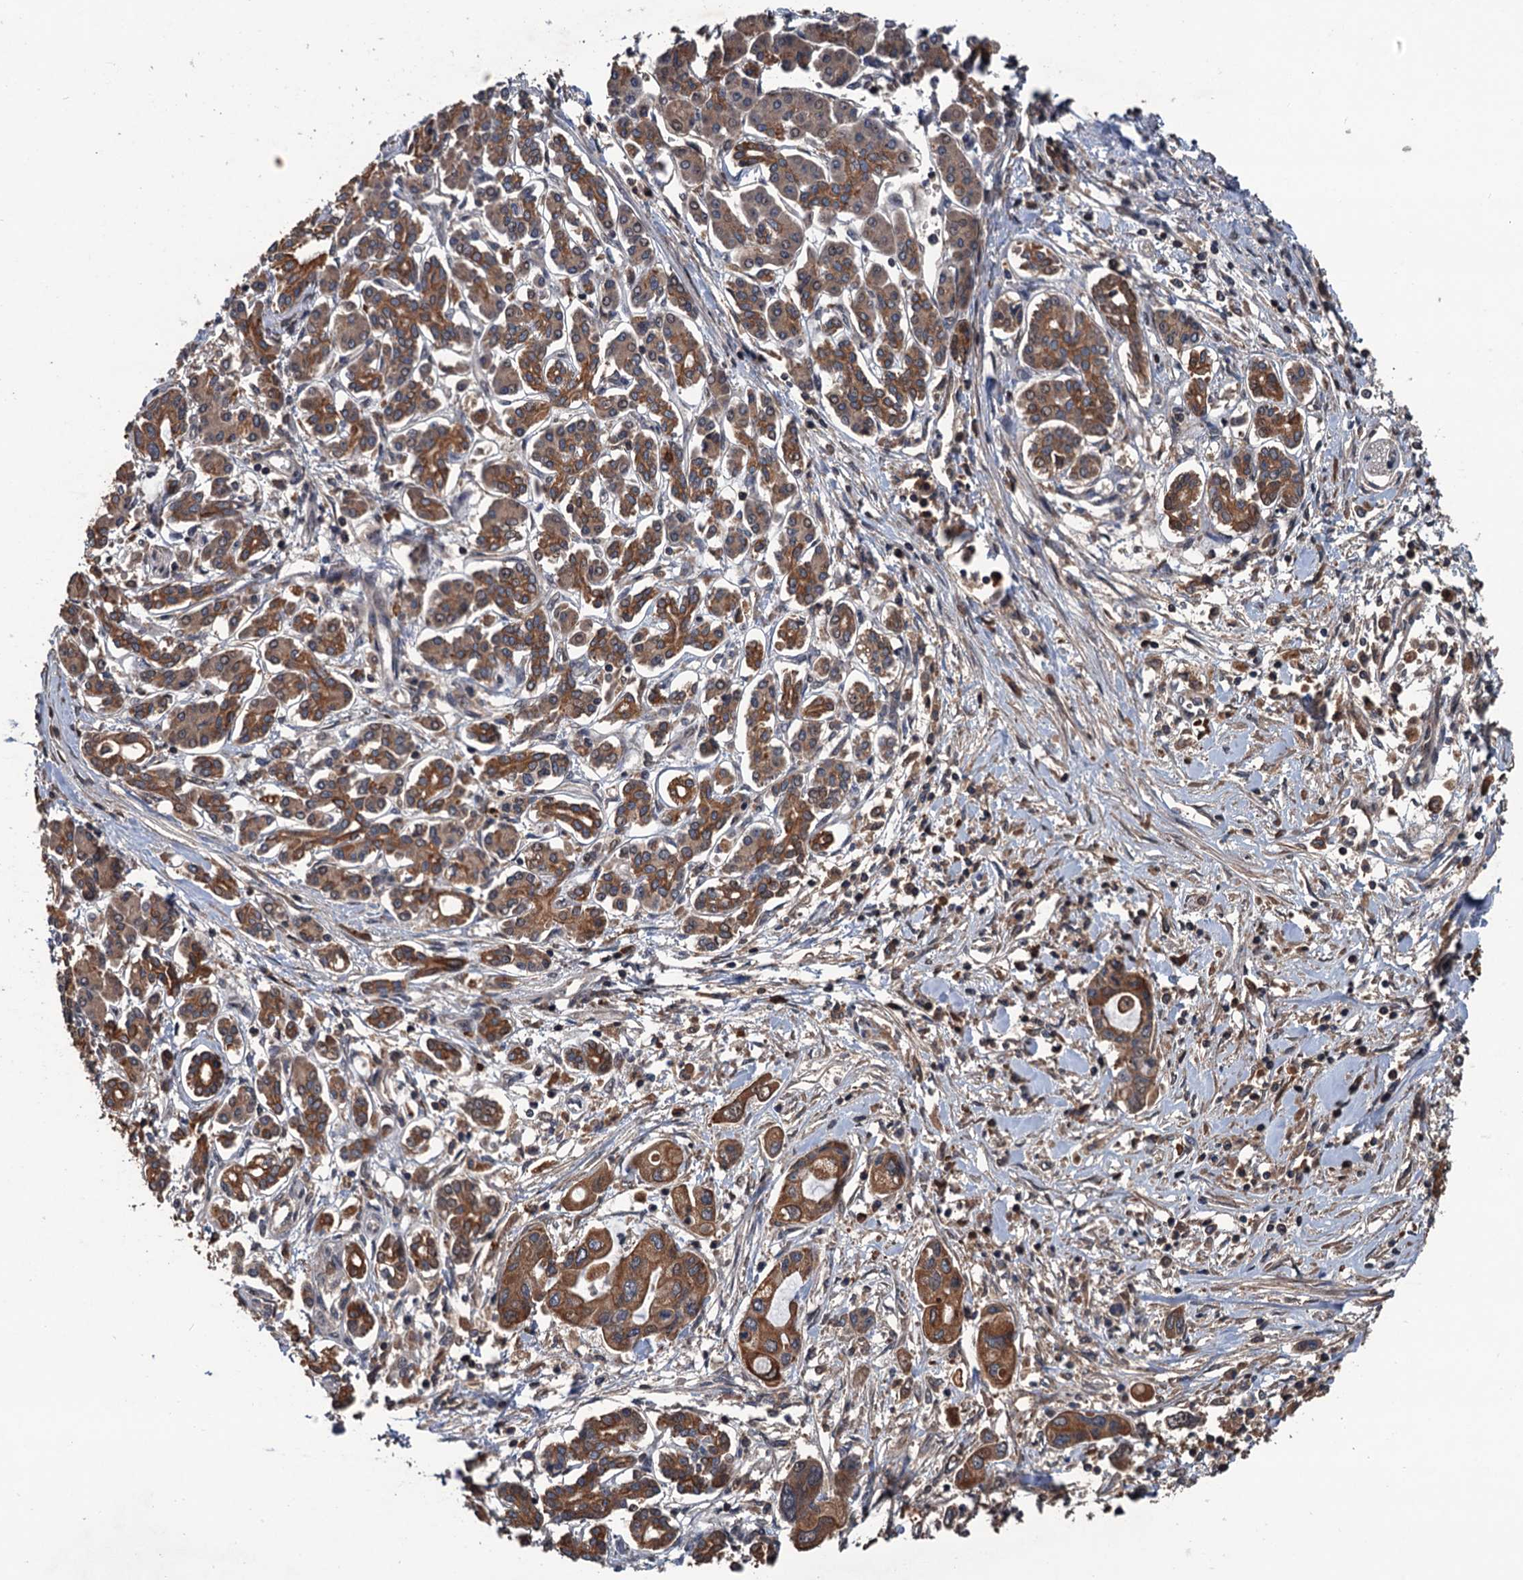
{"staining": {"intensity": "moderate", "quantity": ">75%", "location": "cytoplasmic/membranous"}, "tissue": "pancreatic cancer", "cell_type": "Tumor cells", "image_type": "cancer", "snomed": [{"axis": "morphology", "description": "Normal tissue, NOS"}, {"axis": "morphology", "description": "Adenocarcinoma, NOS"}, {"axis": "topography", "description": "Pancreas"}], "caption": "Protein expression analysis of human pancreatic cancer (adenocarcinoma) reveals moderate cytoplasmic/membranous expression in about >75% of tumor cells. (DAB IHC, brown staining for protein, blue staining for nuclei).", "gene": "ZNF438", "patient": {"sex": "female", "age": 64}}